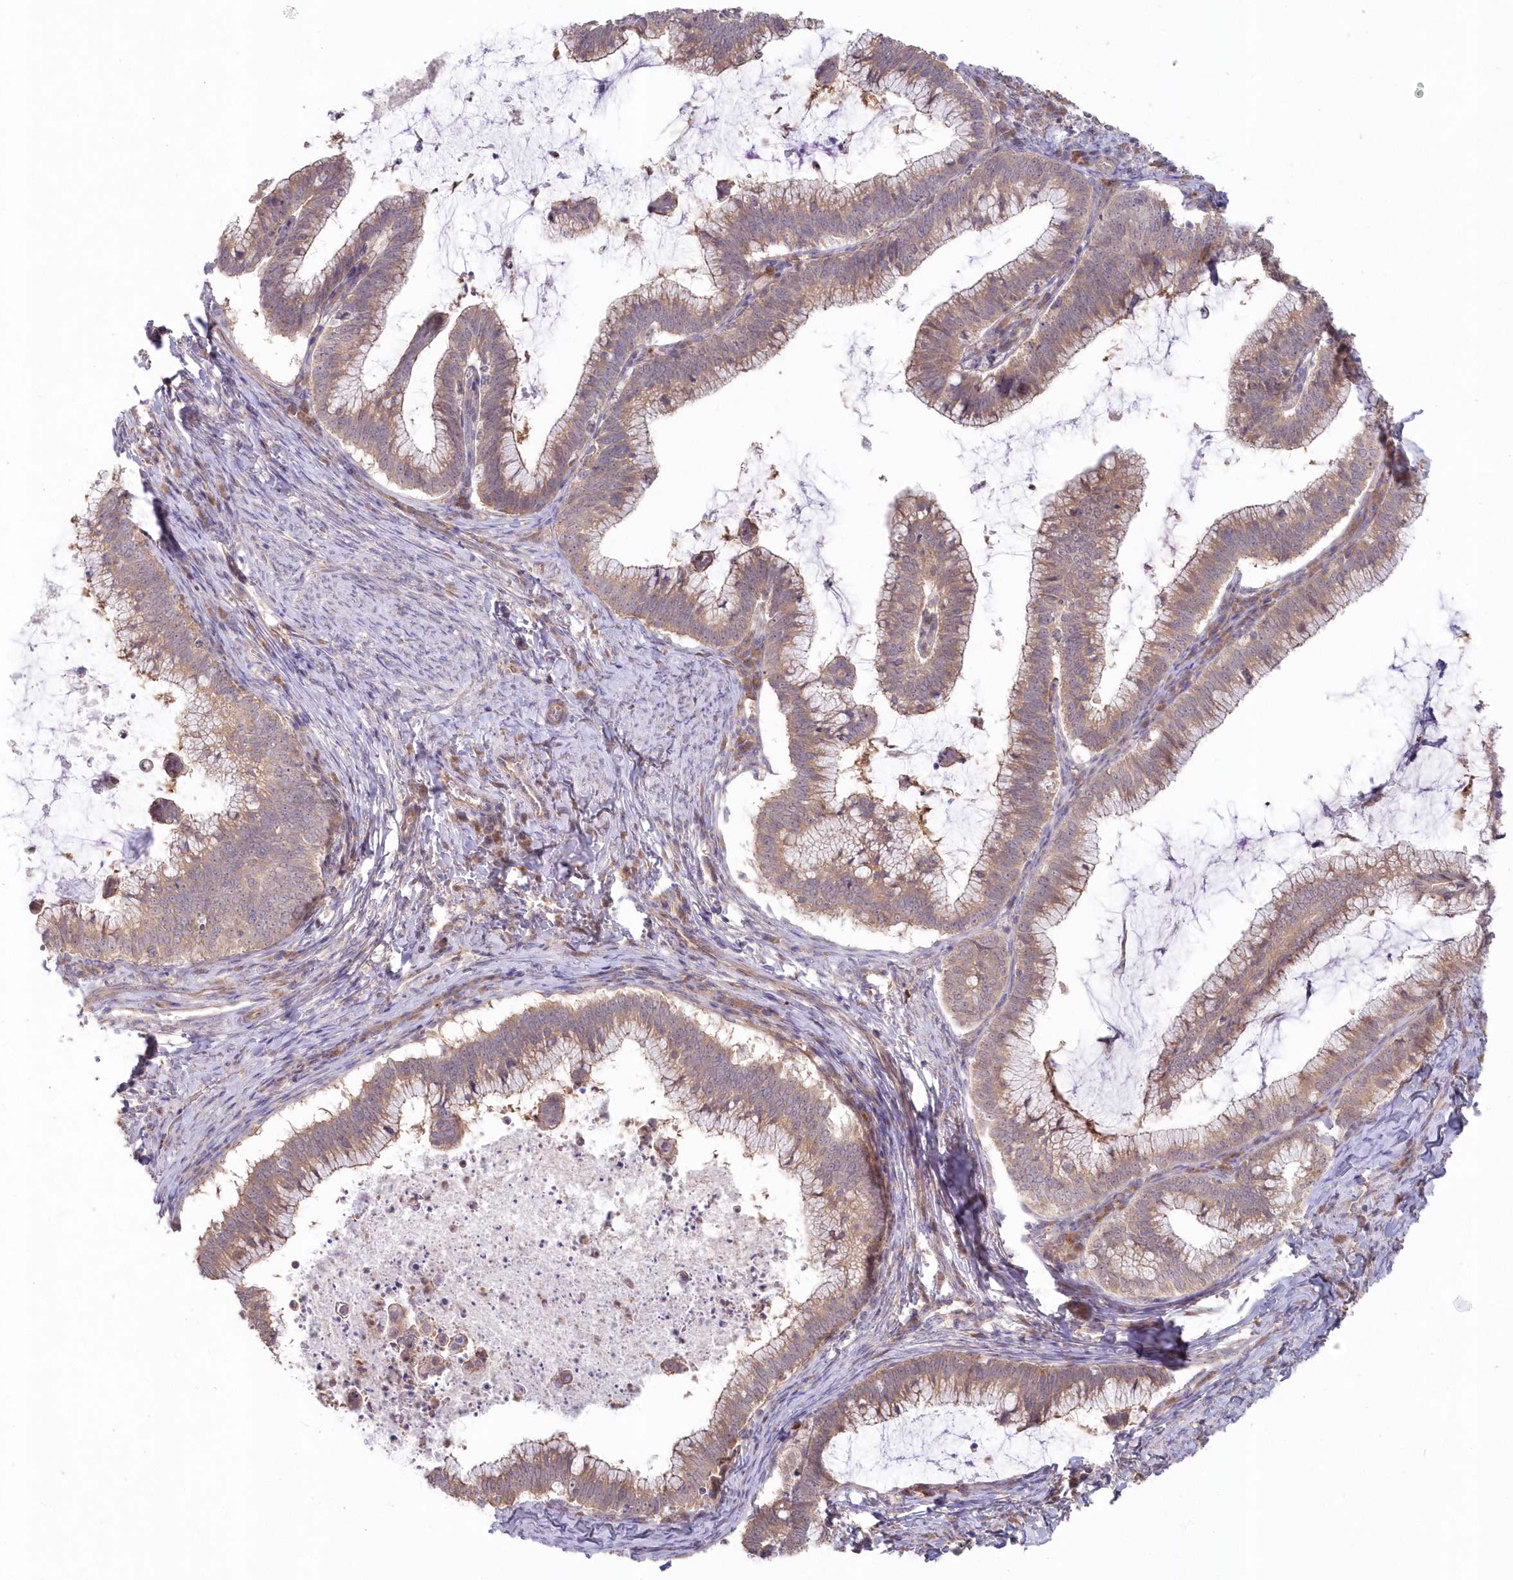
{"staining": {"intensity": "weak", "quantity": ">75%", "location": "cytoplasmic/membranous"}, "tissue": "cervical cancer", "cell_type": "Tumor cells", "image_type": "cancer", "snomed": [{"axis": "morphology", "description": "Adenocarcinoma, NOS"}, {"axis": "topography", "description": "Cervix"}], "caption": "DAB (3,3'-diaminobenzidine) immunohistochemical staining of human cervical cancer (adenocarcinoma) exhibits weak cytoplasmic/membranous protein expression in approximately >75% of tumor cells. (Stains: DAB (3,3'-diaminobenzidine) in brown, nuclei in blue, Microscopy: brightfield microscopy at high magnification).", "gene": "TBCA", "patient": {"sex": "female", "age": 36}}